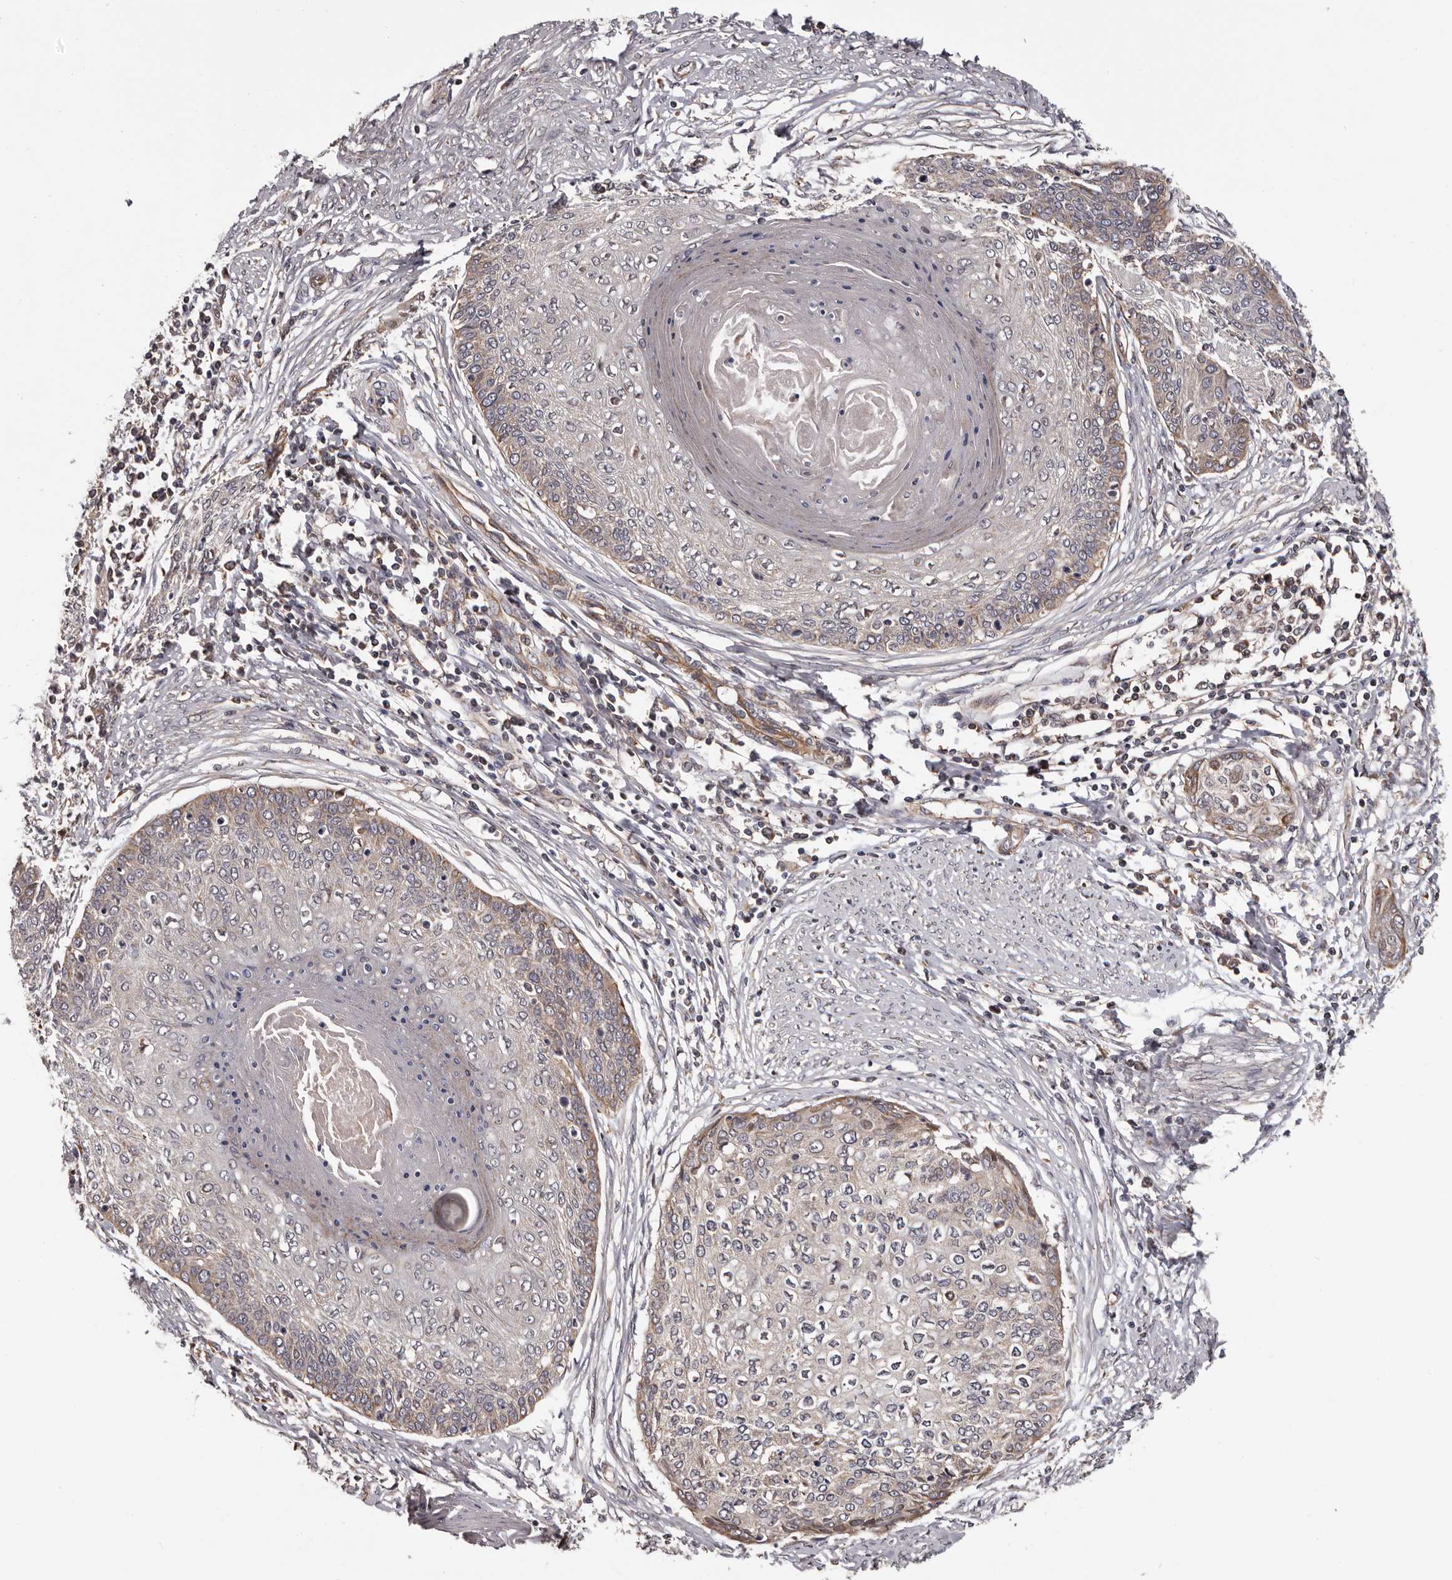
{"staining": {"intensity": "moderate", "quantity": "<25%", "location": "cytoplasmic/membranous"}, "tissue": "cervical cancer", "cell_type": "Tumor cells", "image_type": "cancer", "snomed": [{"axis": "morphology", "description": "Squamous cell carcinoma, NOS"}, {"axis": "topography", "description": "Cervix"}], "caption": "IHC image of human cervical cancer stained for a protein (brown), which reveals low levels of moderate cytoplasmic/membranous expression in about <25% of tumor cells.", "gene": "VPS37A", "patient": {"sex": "female", "age": 37}}